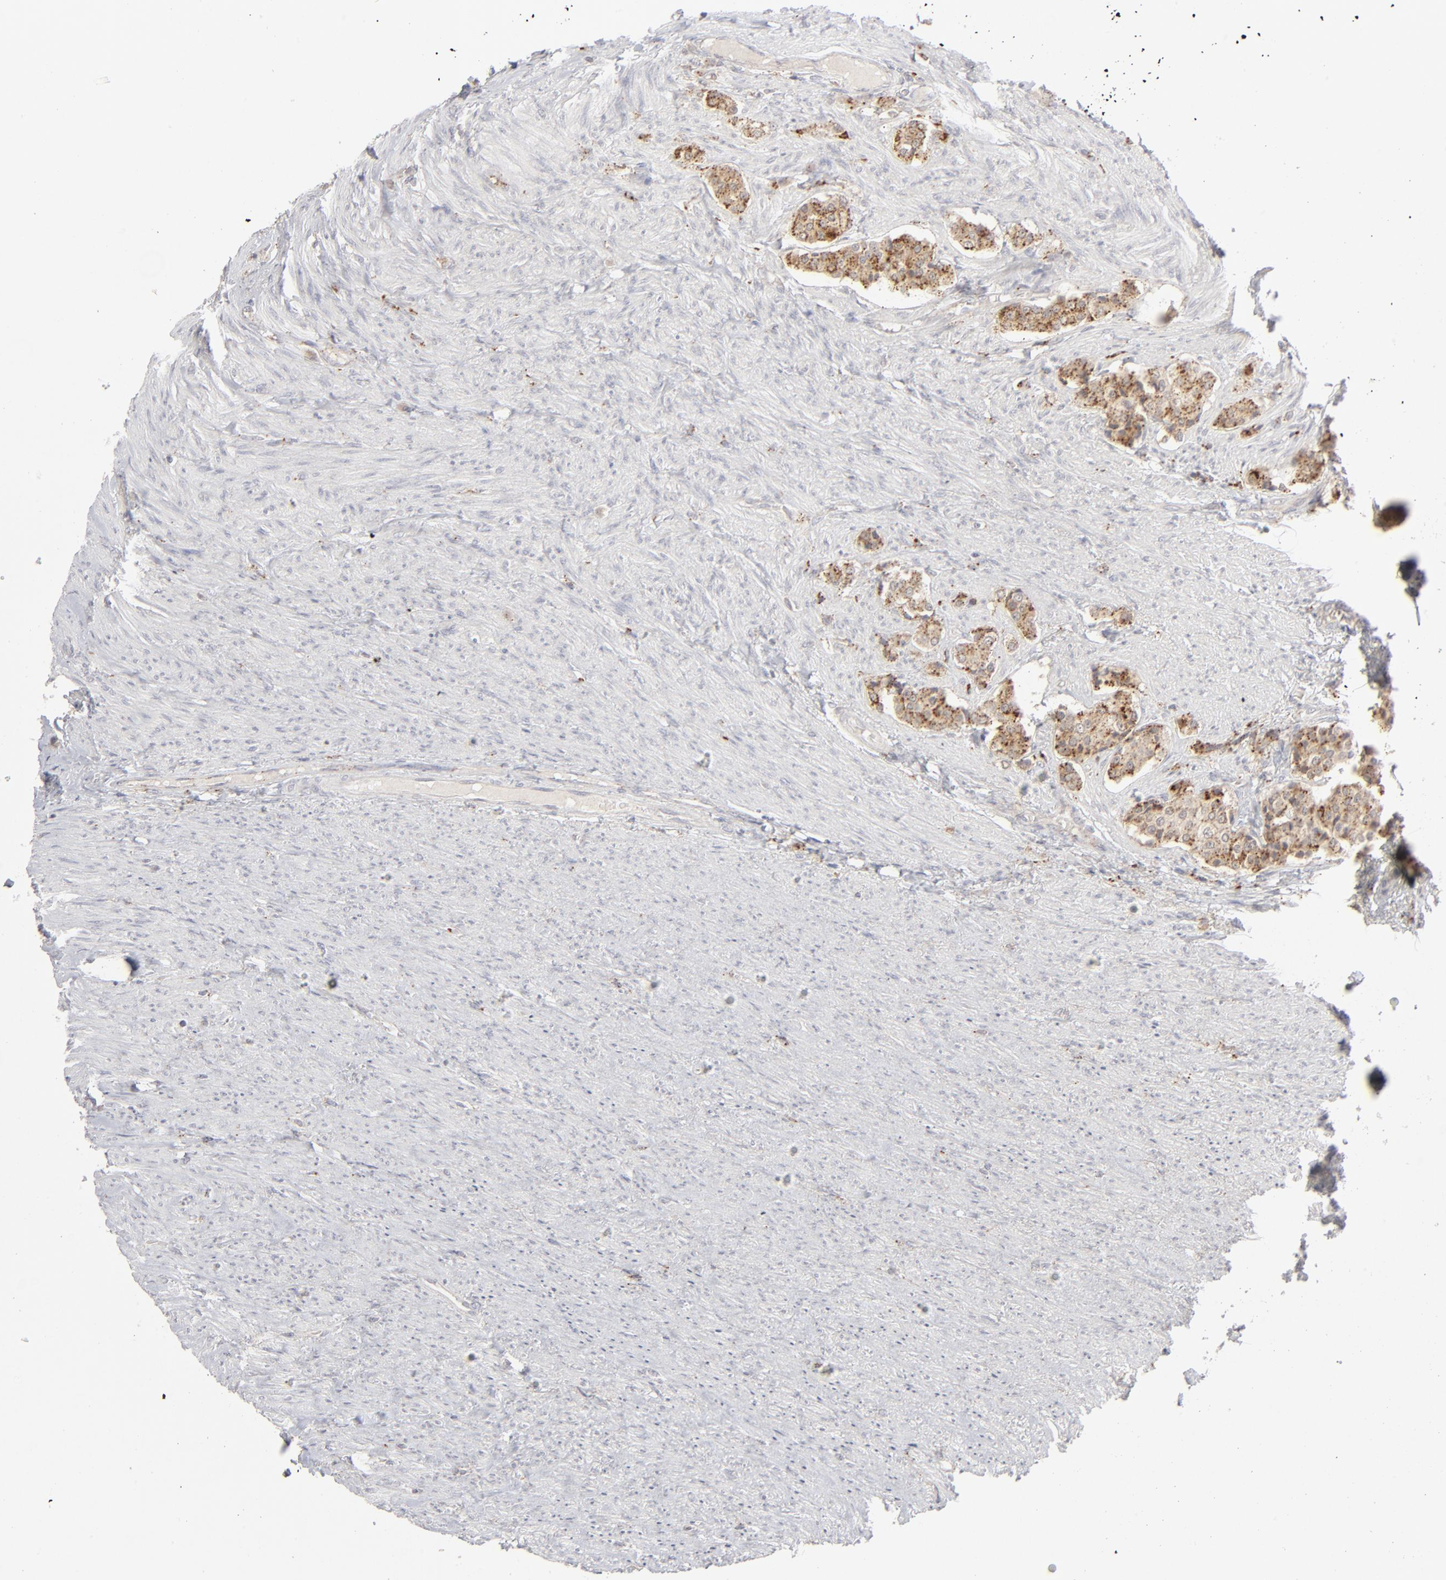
{"staining": {"intensity": "strong", "quantity": ">75%", "location": "cytoplasmic/membranous"}, "tissue": "carcinoid", "cell_type": "Tumor cells", "image_type": "cancer", "snomed": [{"axis": "morphology", "description": "Carcinoid, malignant, NOS"}, {"axis": "topography", "description": "Colon"}], "caption": "Carcinoid stained with a protein marker reveals strong staining in tumor cells.", "gene": "POMT2", "patient": {"sex": "female", "age": 61}}